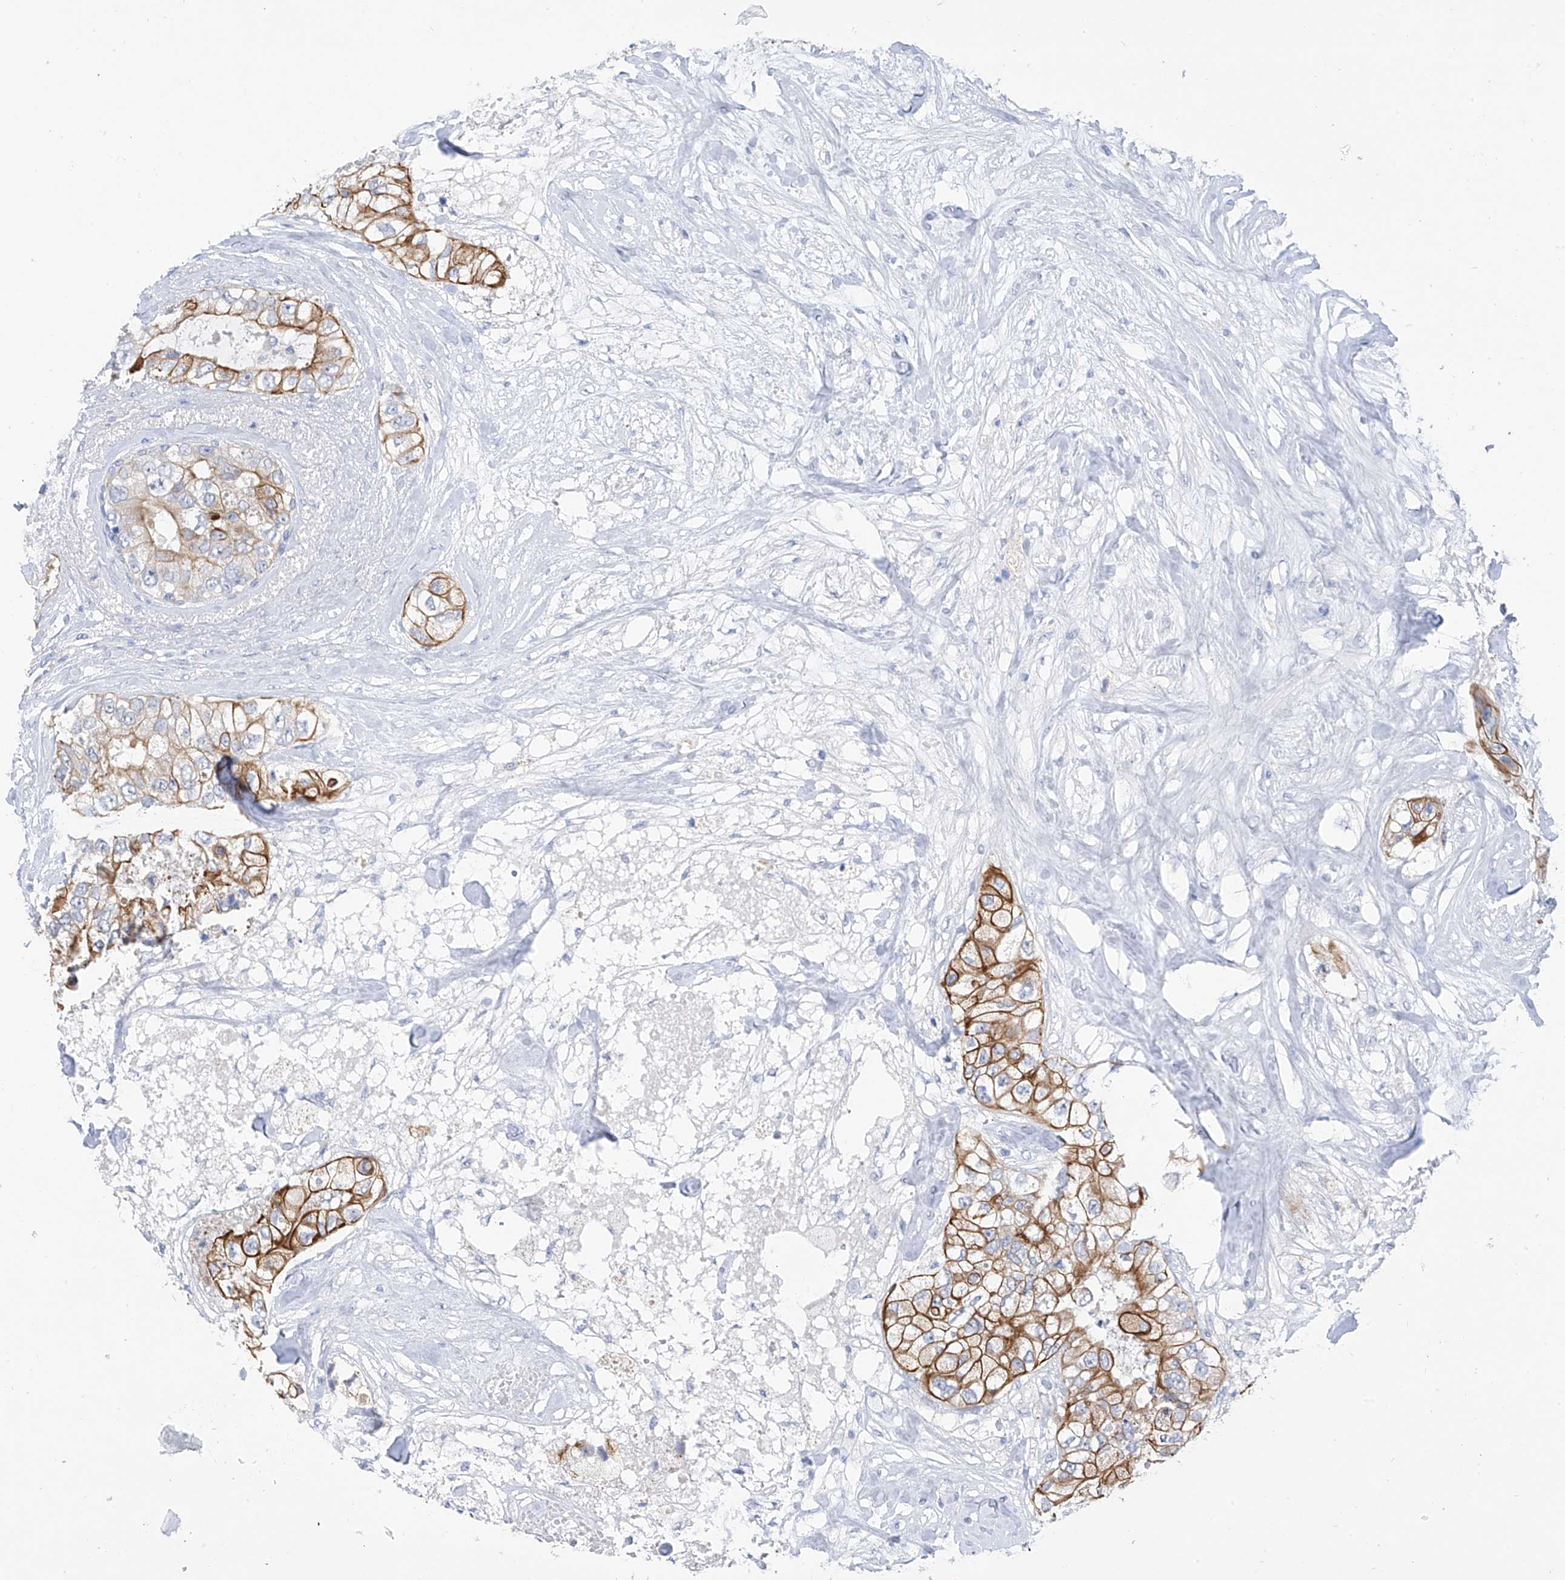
{"staining": {"intensity": "moderate", "quantity": ">75%", "location": "cytoplasmic/membranous"}, "tissue": "breast cancer", "cell_type": "Tumor cells", "image_type": "cancer", "snomed": [{"axis": "morphology", "description": "Duct carcinoma"}, {"axis": "topography", "description": "Breast"}], "caption": "IHC of breast cancer exhibits medium levels of moderate cytoplasmic/membranous positivity in approximately >75% of tumor cells.", "gene": "PIK3C2B", "patient": {"sex": "female", "age": 62}}